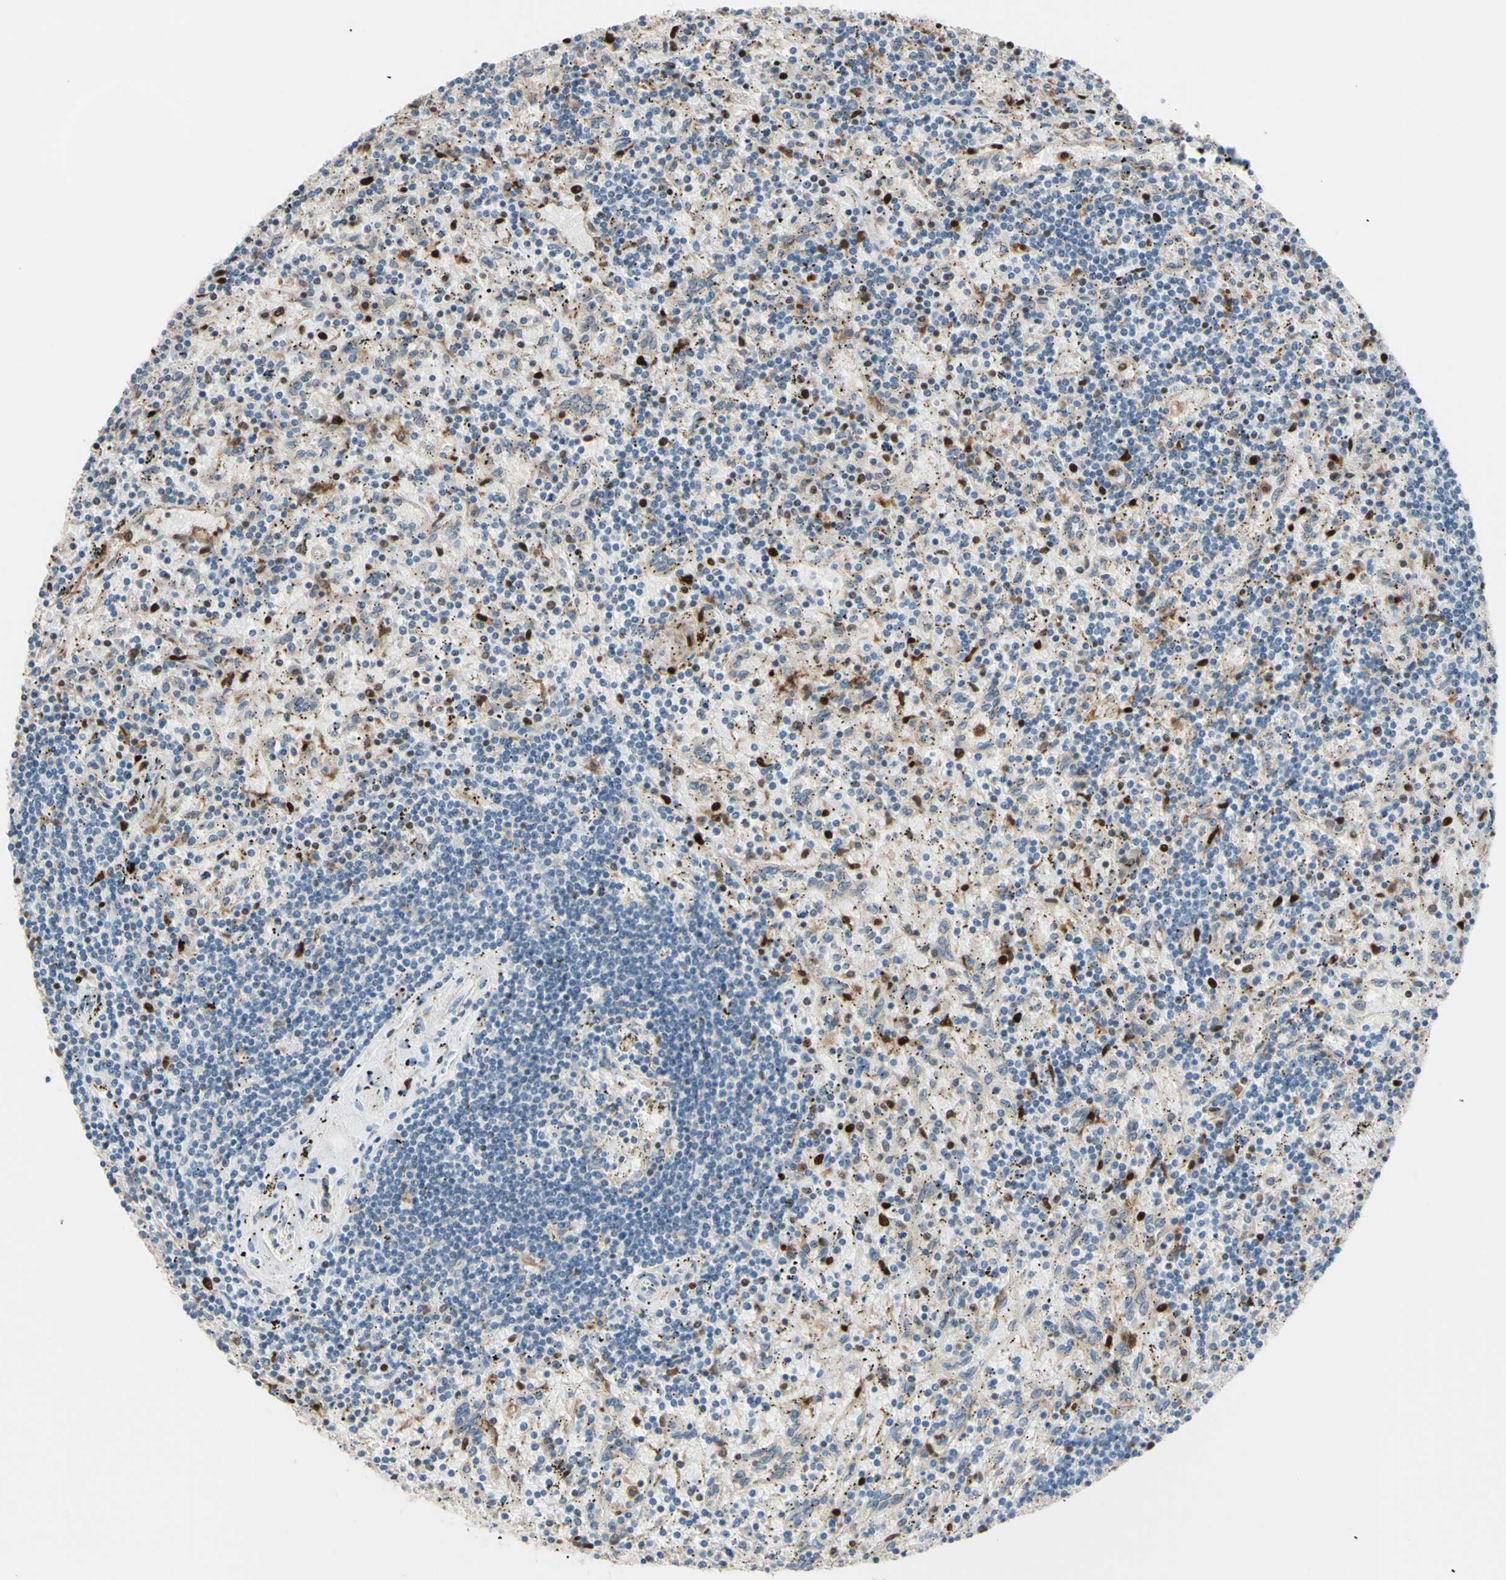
{"staining": {"intensity": "negative", "quantity": "none", "location": "none"}, "tissue": "lymphoma", "cell_type": "Tumor cells", "image_type": "cancer", "snomed": [{"axis": "morphology", "description": "Malignant lymphoma, non-Hodgkin's type, Low grade"}, {"axis": "topography", "description": "Spleen"}], "caption": "Protein analysis of lymphoma reveals no significant staining in tumor cells.", "gene": "EED", "patient": {"sex": "male", "age": 76}}